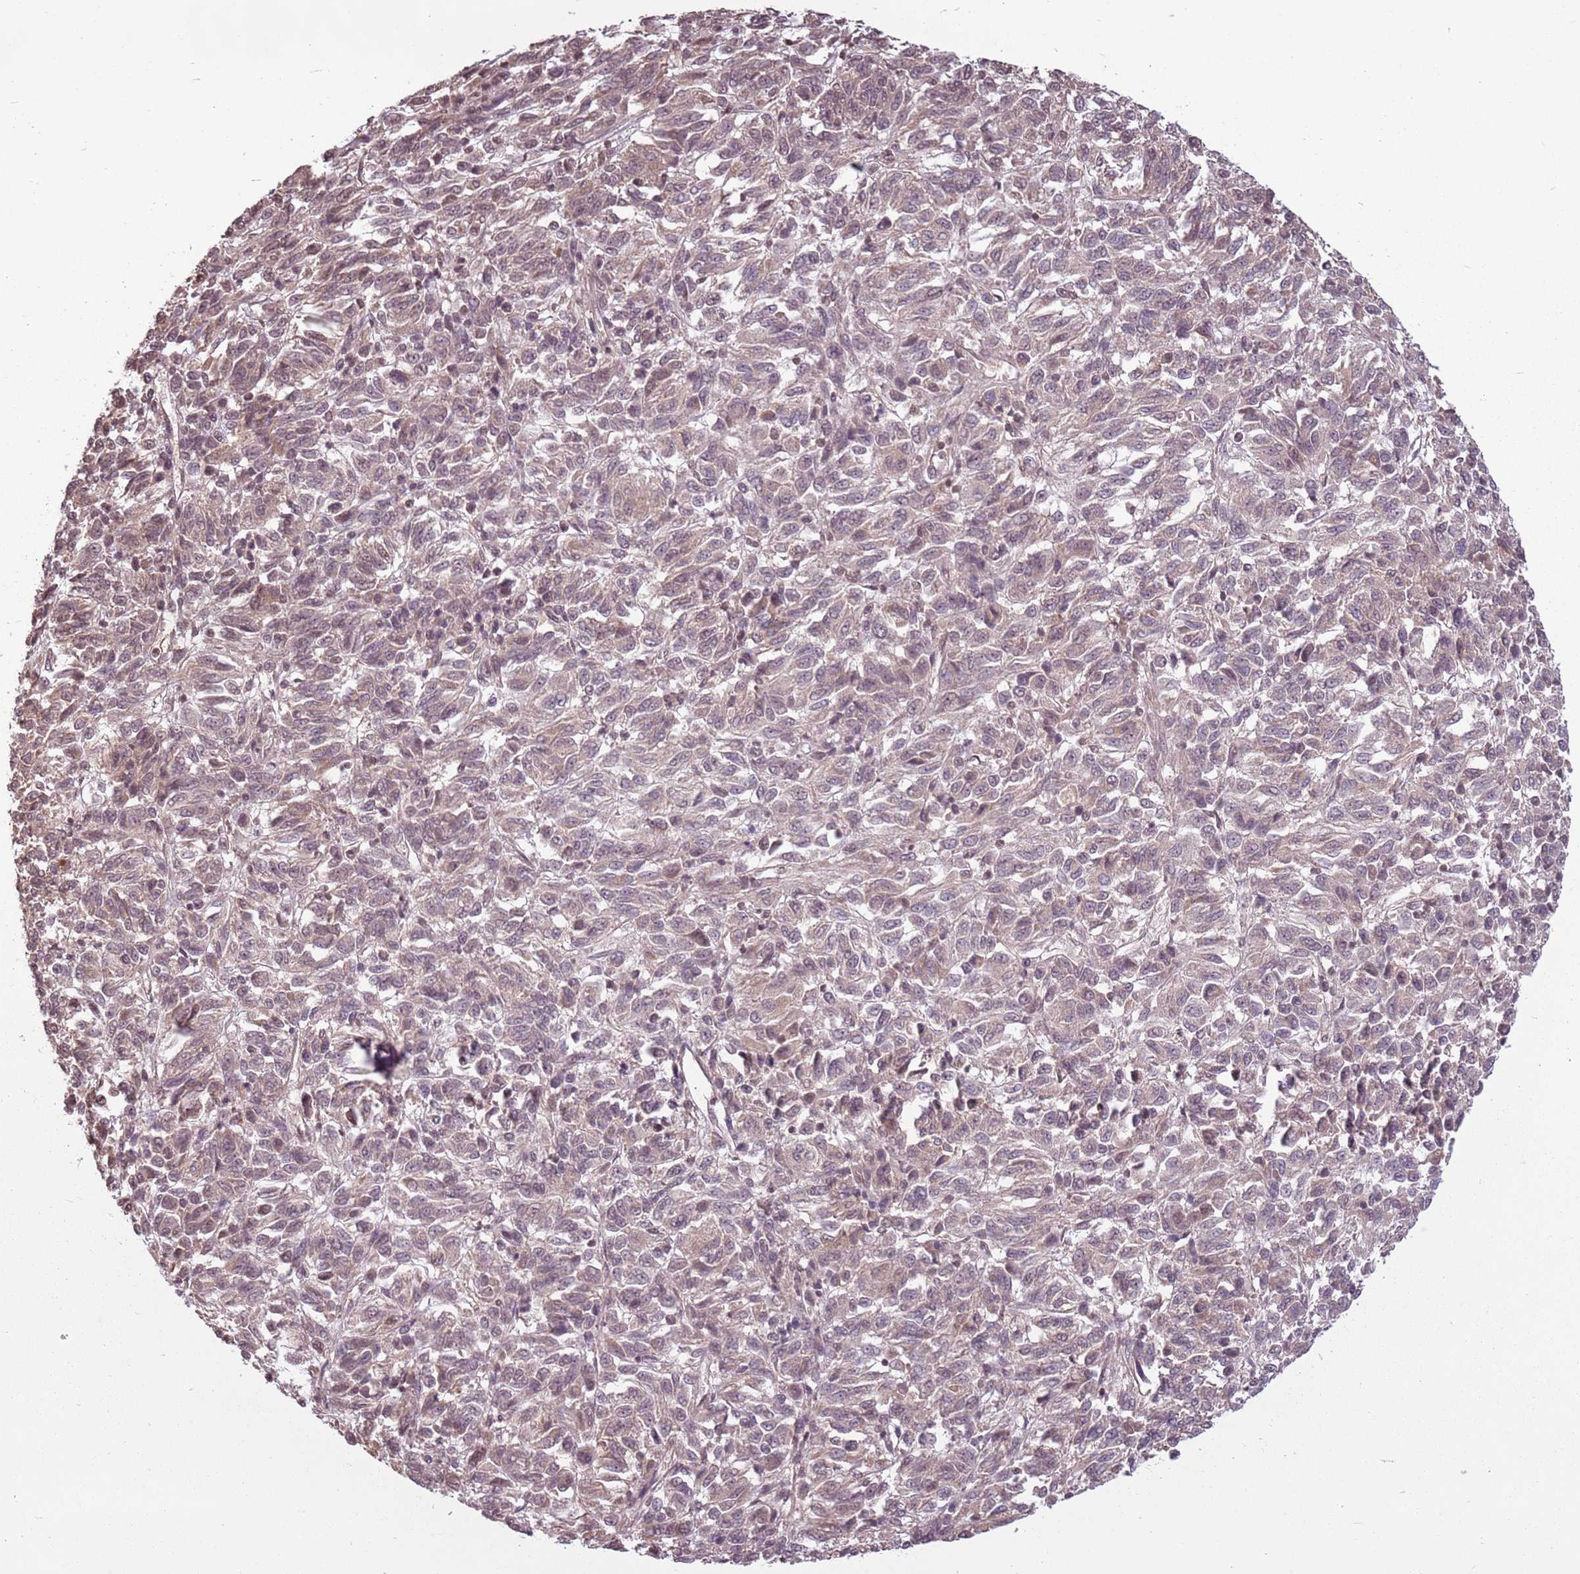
{"staining": {"intensity": "weak", "quantity": ">75%", "location": "cytoplasmic/membranous"}, "tissue": "melanoma", "cell_type": "Tumor cells", "image_type": "cancer", "snomed": [{"axis": "morphology", "description": "Malignant melanoma, Metastatic site"}, {"axis": "topography", "description": "Lung"}], "caption": "Weak cytoplasmic/membranous positivity is appreciated in approximately >75% of tumor cells in melanoma. (brown staining indicates protein expression, while blue staining denotes nuclei).", "gene": "CAPN9", "patient": {"sex": "male", "age": 64}}